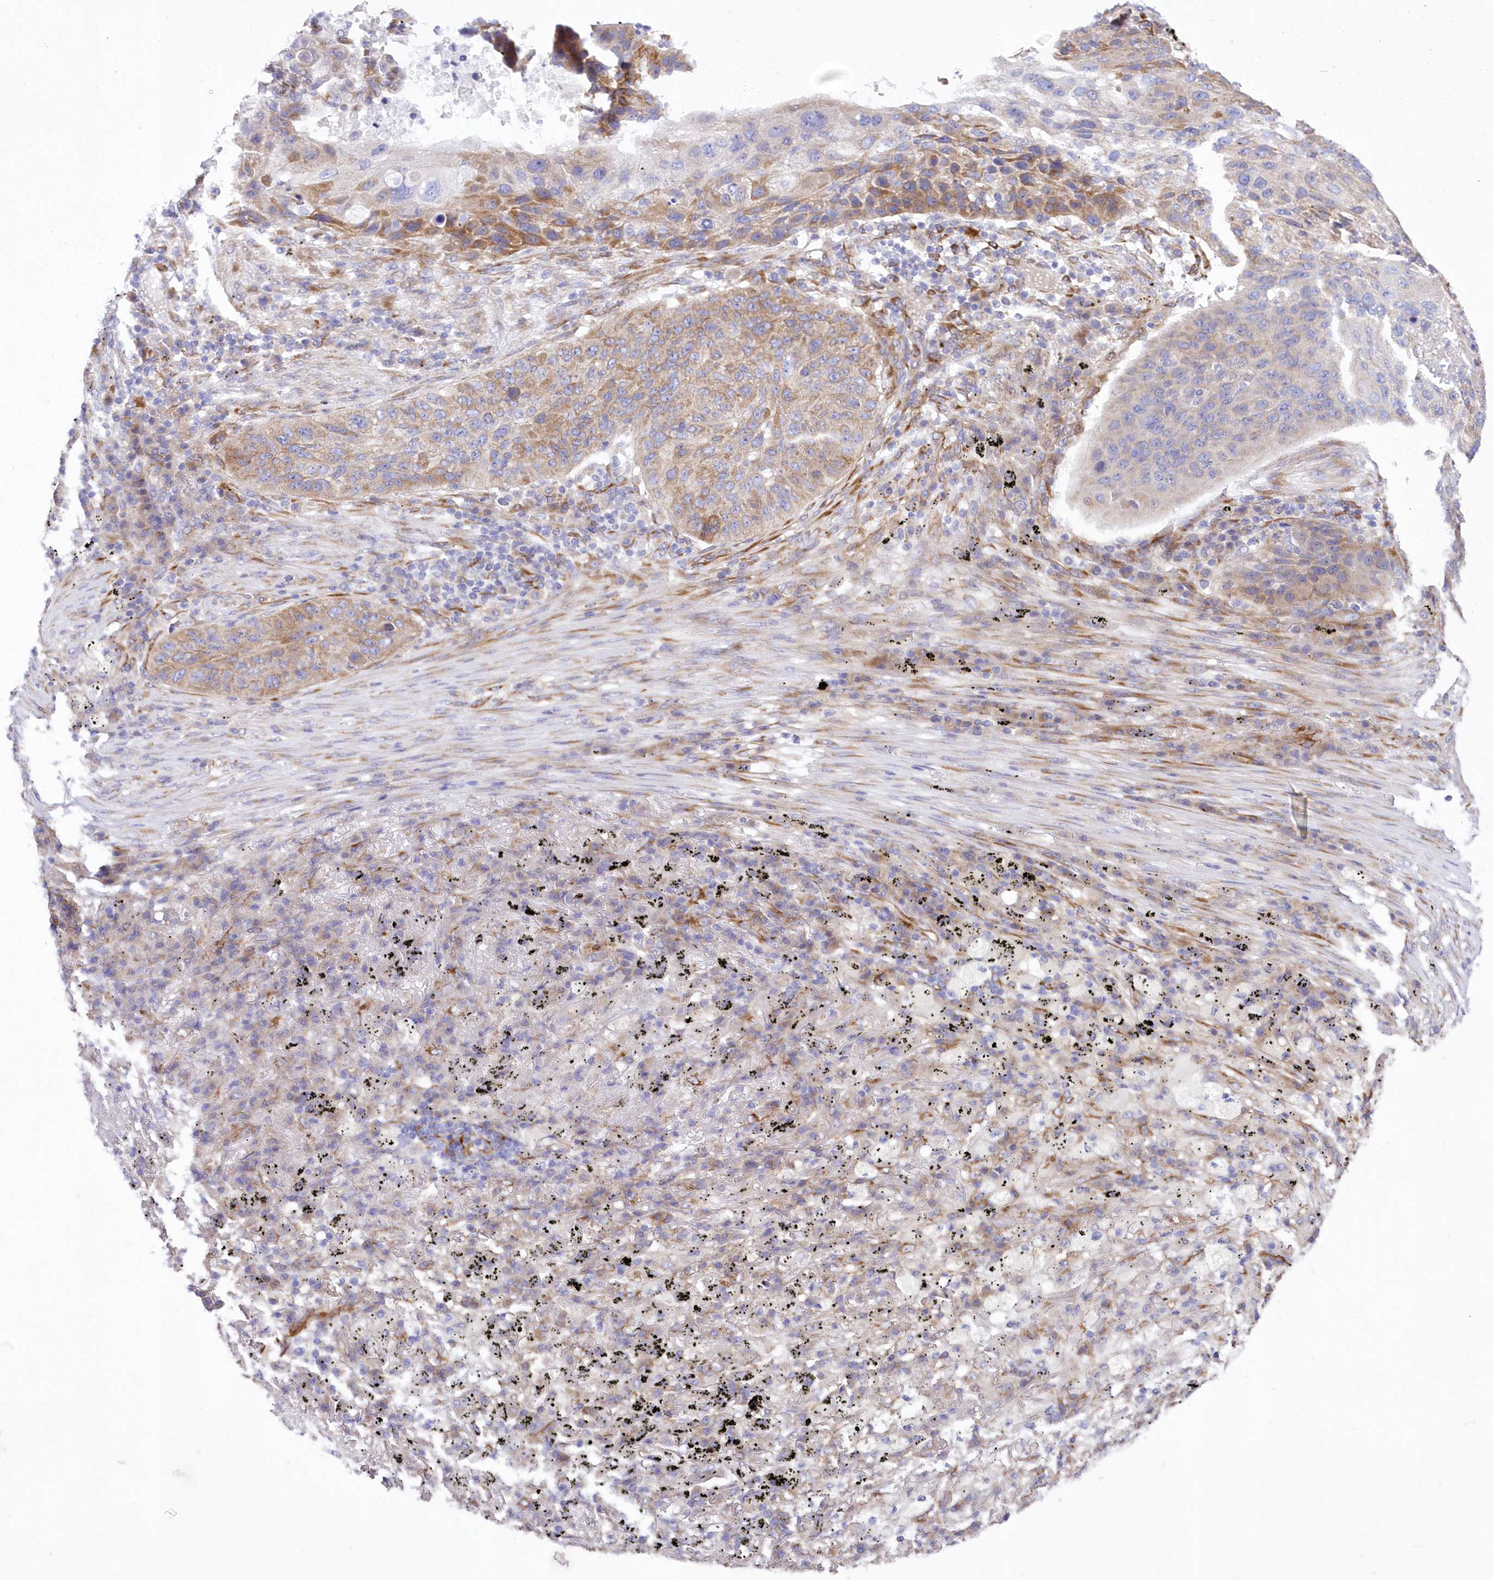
{"staining": {"intensity": "moderate", "quantity": "25%-75%", "location": "cytoplasmic/membranous"}, "tissue": "lung cancer", "cell_type": "Tumor cells", "image_type": "cancer", "snomed": [{"axis": "morphology", "description": "Squamous cell carcinoma, NOS"}, {"axis": "topography", "description": "Lung"}], "caption": "Approximately 25%-75% of tumor cells in human lung squamous cell carcinoma display moderate cytoplasmic/membranous protein staining as visualized by brown immunohistochemical staining.", "gene": "YTHDC2", "patient": {"sex": "female", "age": 63}}